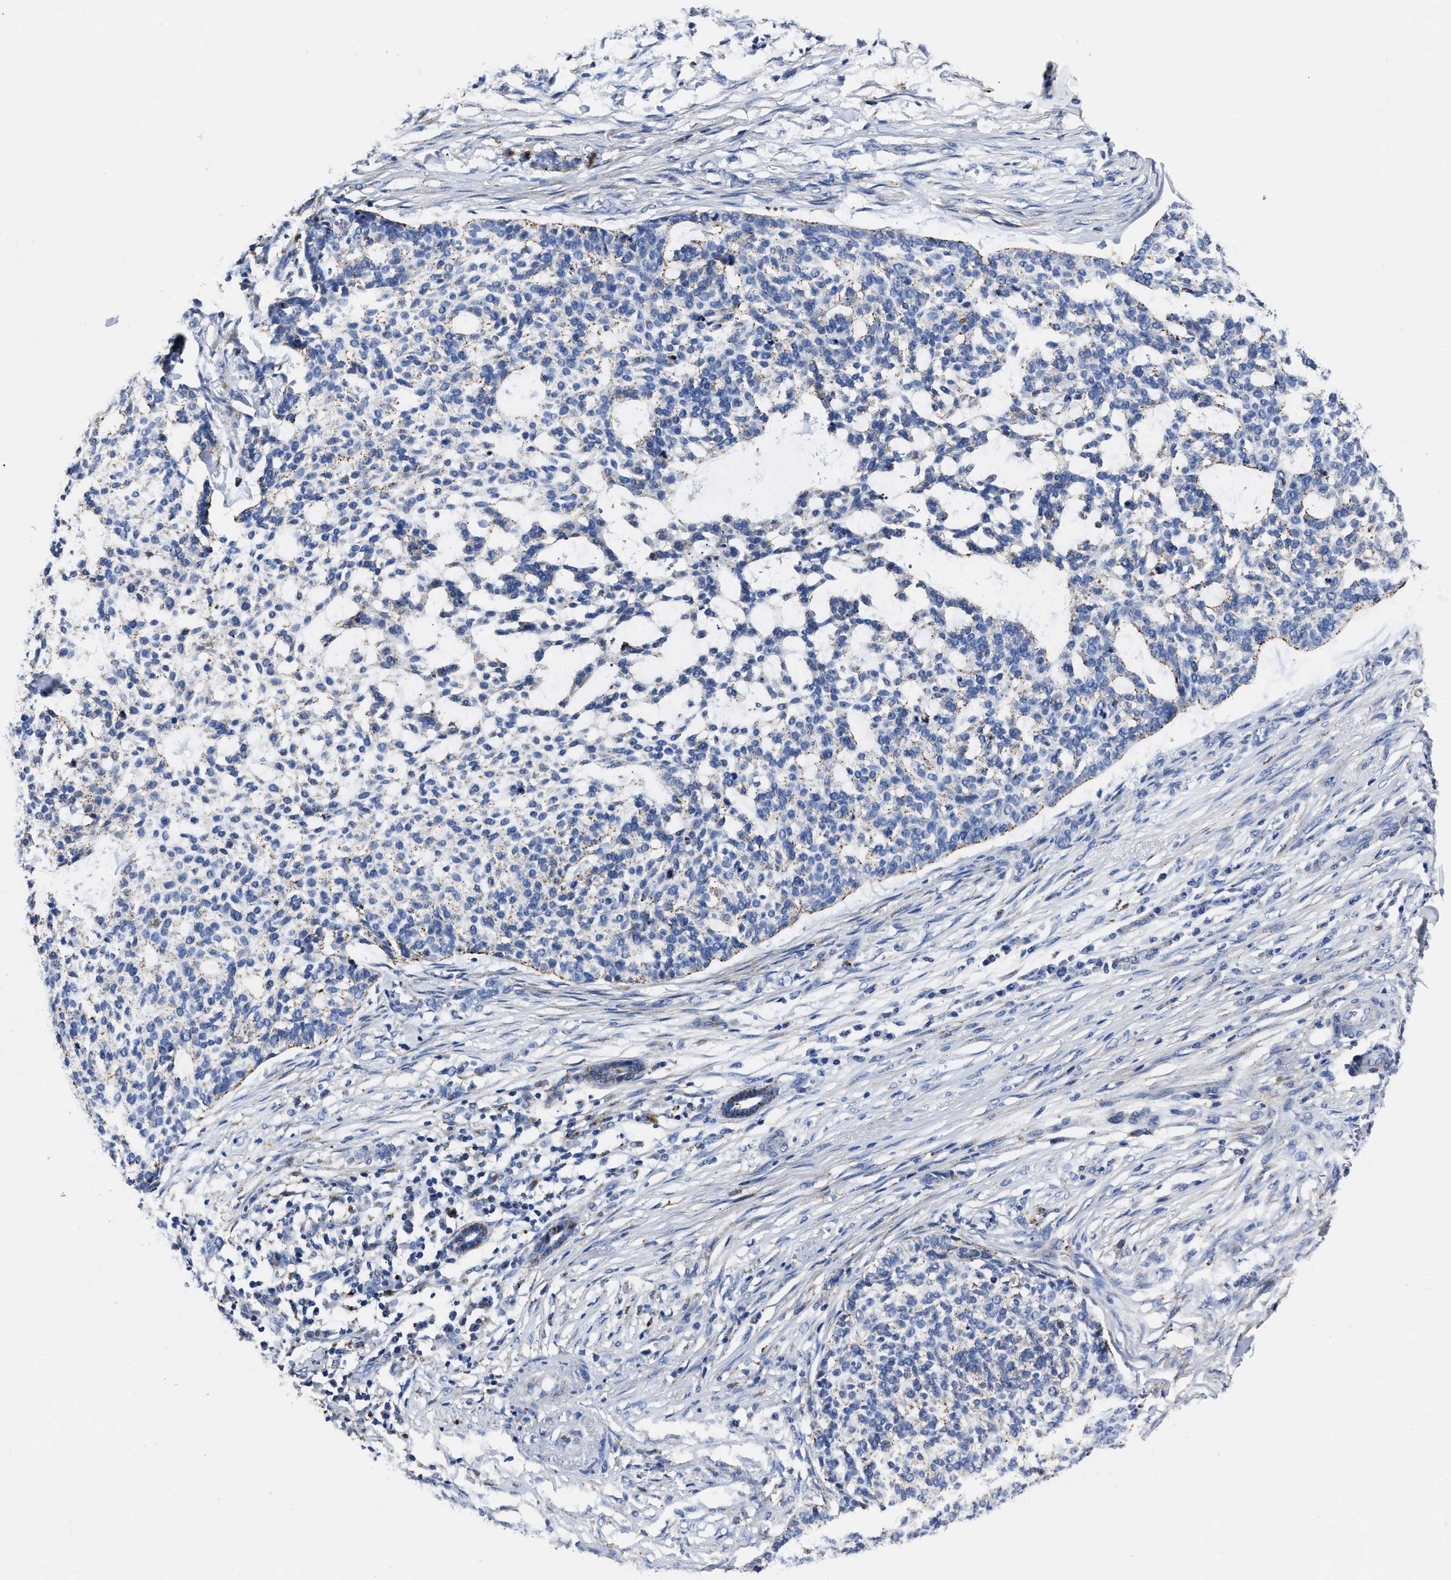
{"staining": {"intensity": "negative", "quantity": "none", "location": "none"}, "tissue": "skin cancer", "cell_type": "Tumor cells", "image_type": "cancer", "snomed": [{"axis": "morphology", "description": "Basal cell carcinoma"}, {"axis": "topography", "description": "Skin"}], "caption": "Tumor cells are negative for brown protein staining in skin cancer (basal cell carcinoma).", "gene": "LAMTOR4", "patient": {"sex": "female", "age": 64}}